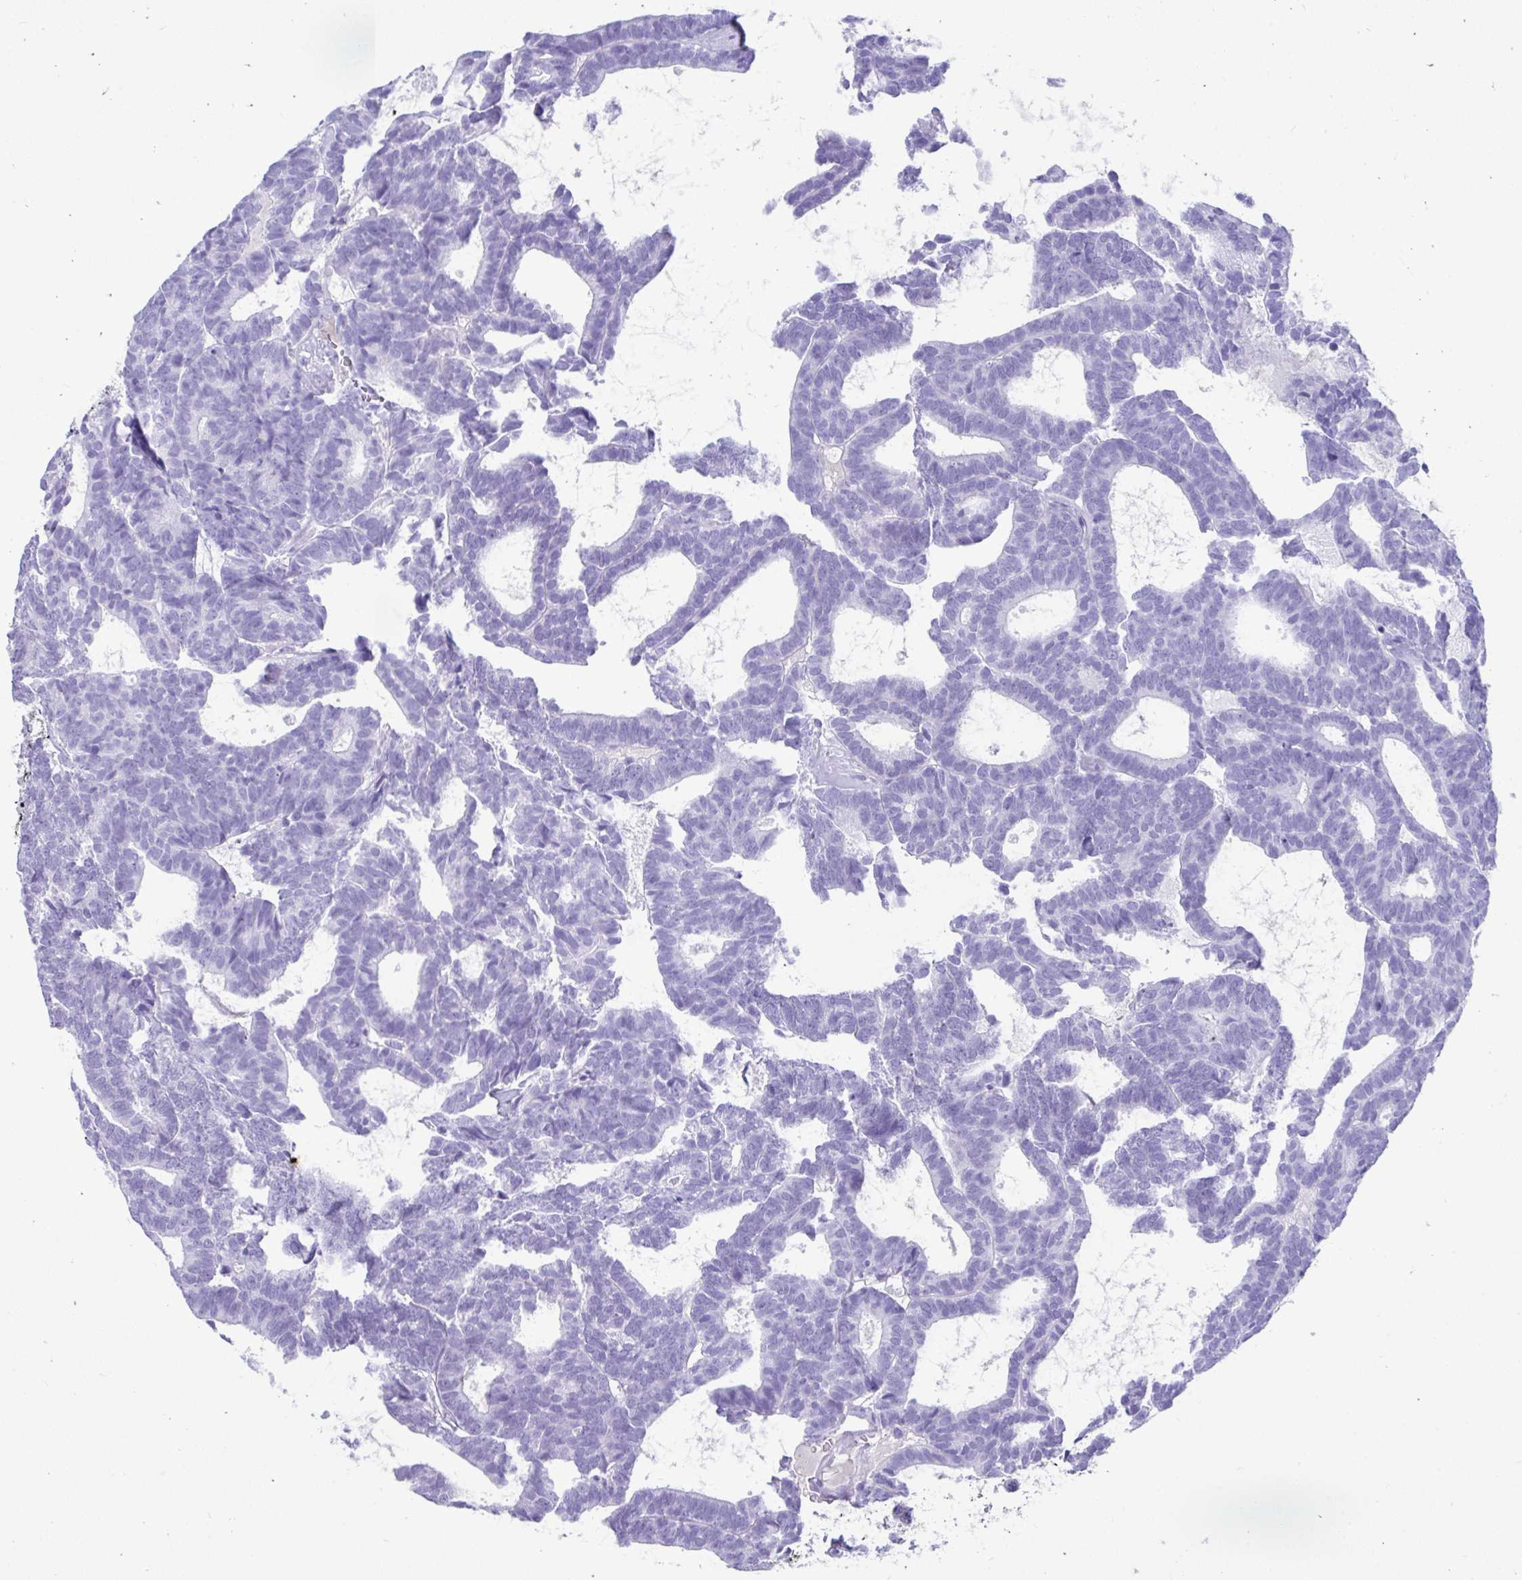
{"staining": {"intensity": "negative", "quantity": "none", "location": "none"}, "tissue": "head and neck cancer", "cell_type": "Tumor cells", "image_type": "cancer", "snomed": [{"axis": "morphology", "description": "Adenocarcinoma, NOS"}, {"axis": "topography", "description": "Head-Neck"}], "caption": "The photomicrograph displays no staining of tumor cells in head and neck adenocarcinoma.", "gene": "SMIM9", "patient": {"sex": "female", "age": 81}}